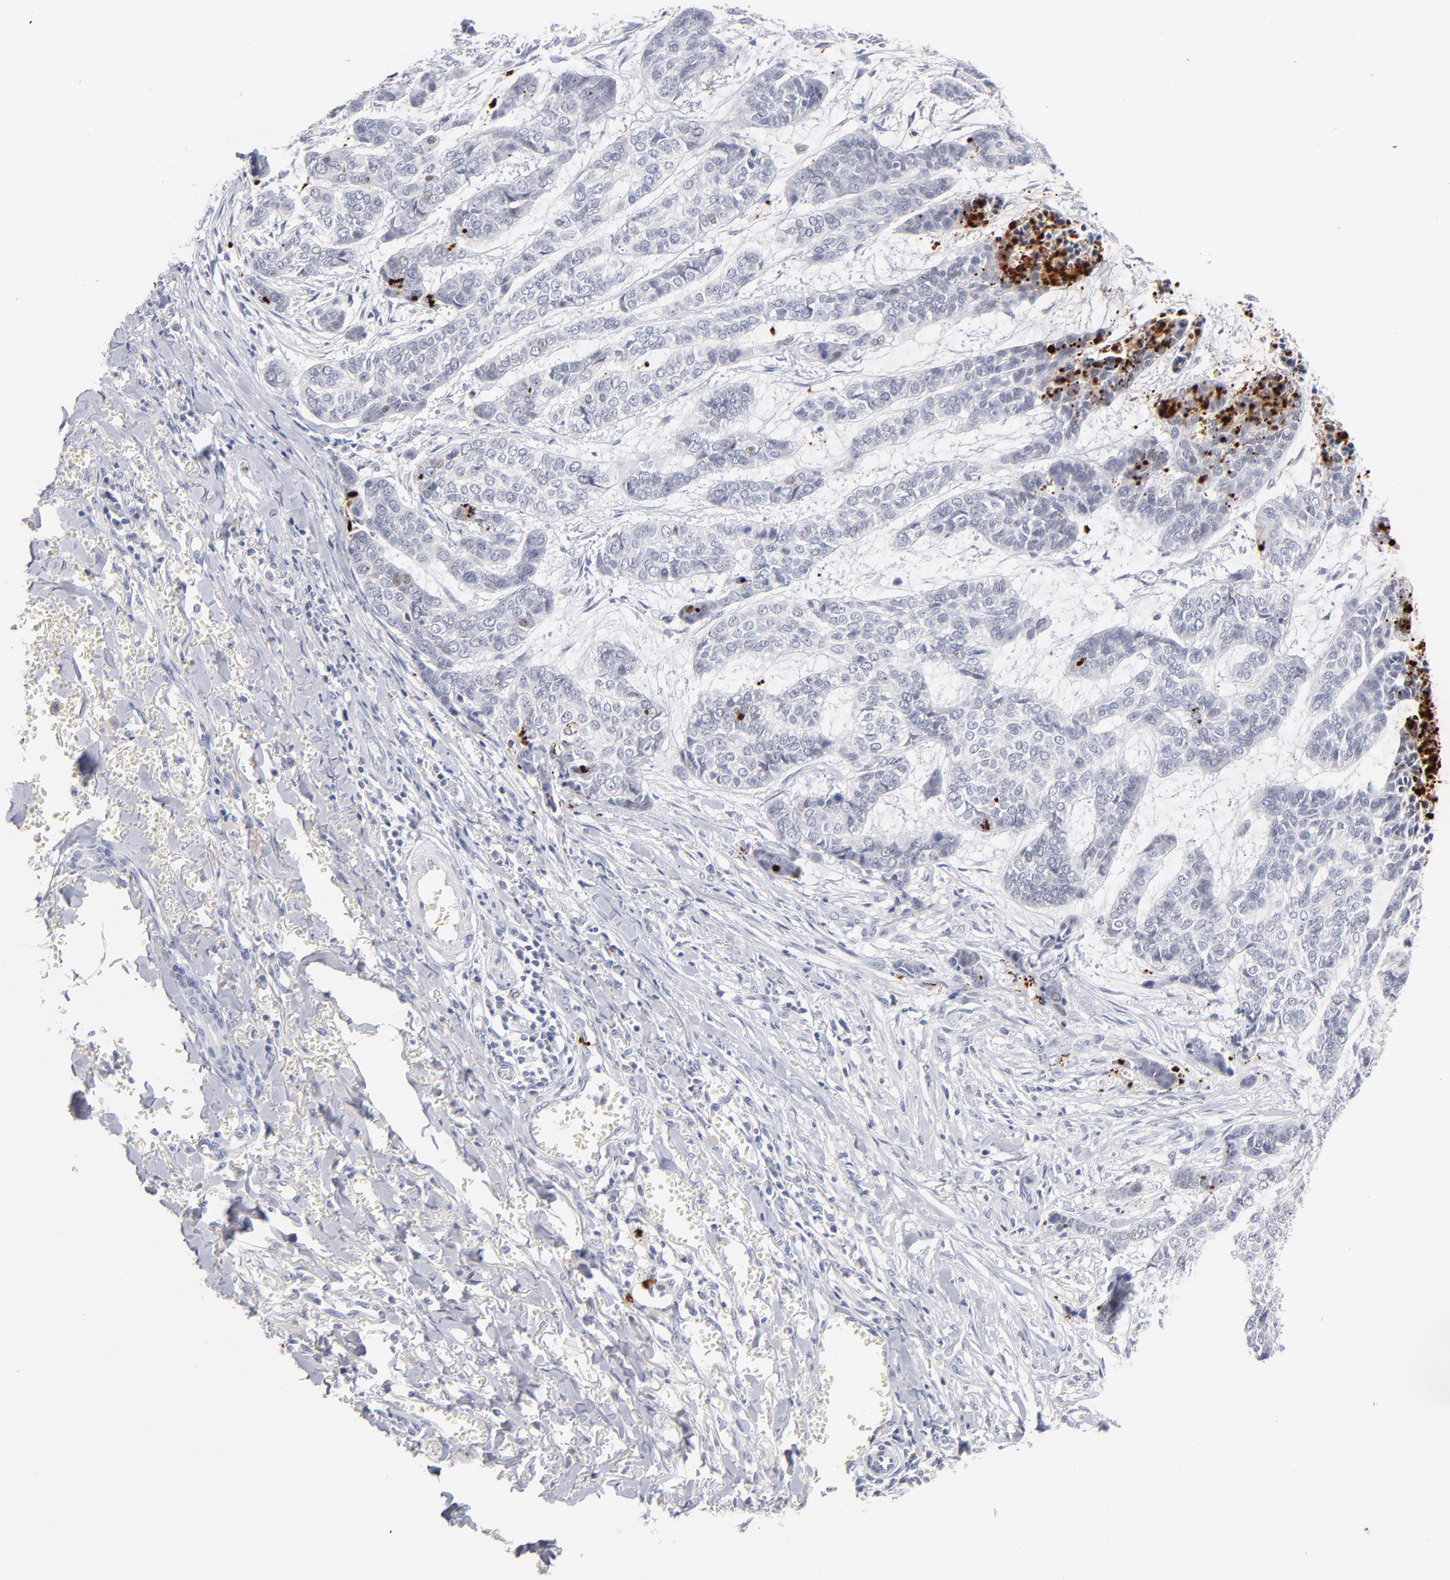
{"staining": {"intensity": "negative", "quantity": "none", "location": "none"}, "tissue": "skin cancer", "cell_type": "Tumor cells", "image_type": "cancer", "snomed": [{"axis": "morphology", "description": "Basal cell carcinoma"}, {"axis": "topography", "description": "Skin"}], "caption": "Micrograph shows no significant protein staining in tumor cells of skin cancer (basal cell carcinoma).", "gene": "PARP1", "patient": {"sex": "female", "age": 64}}